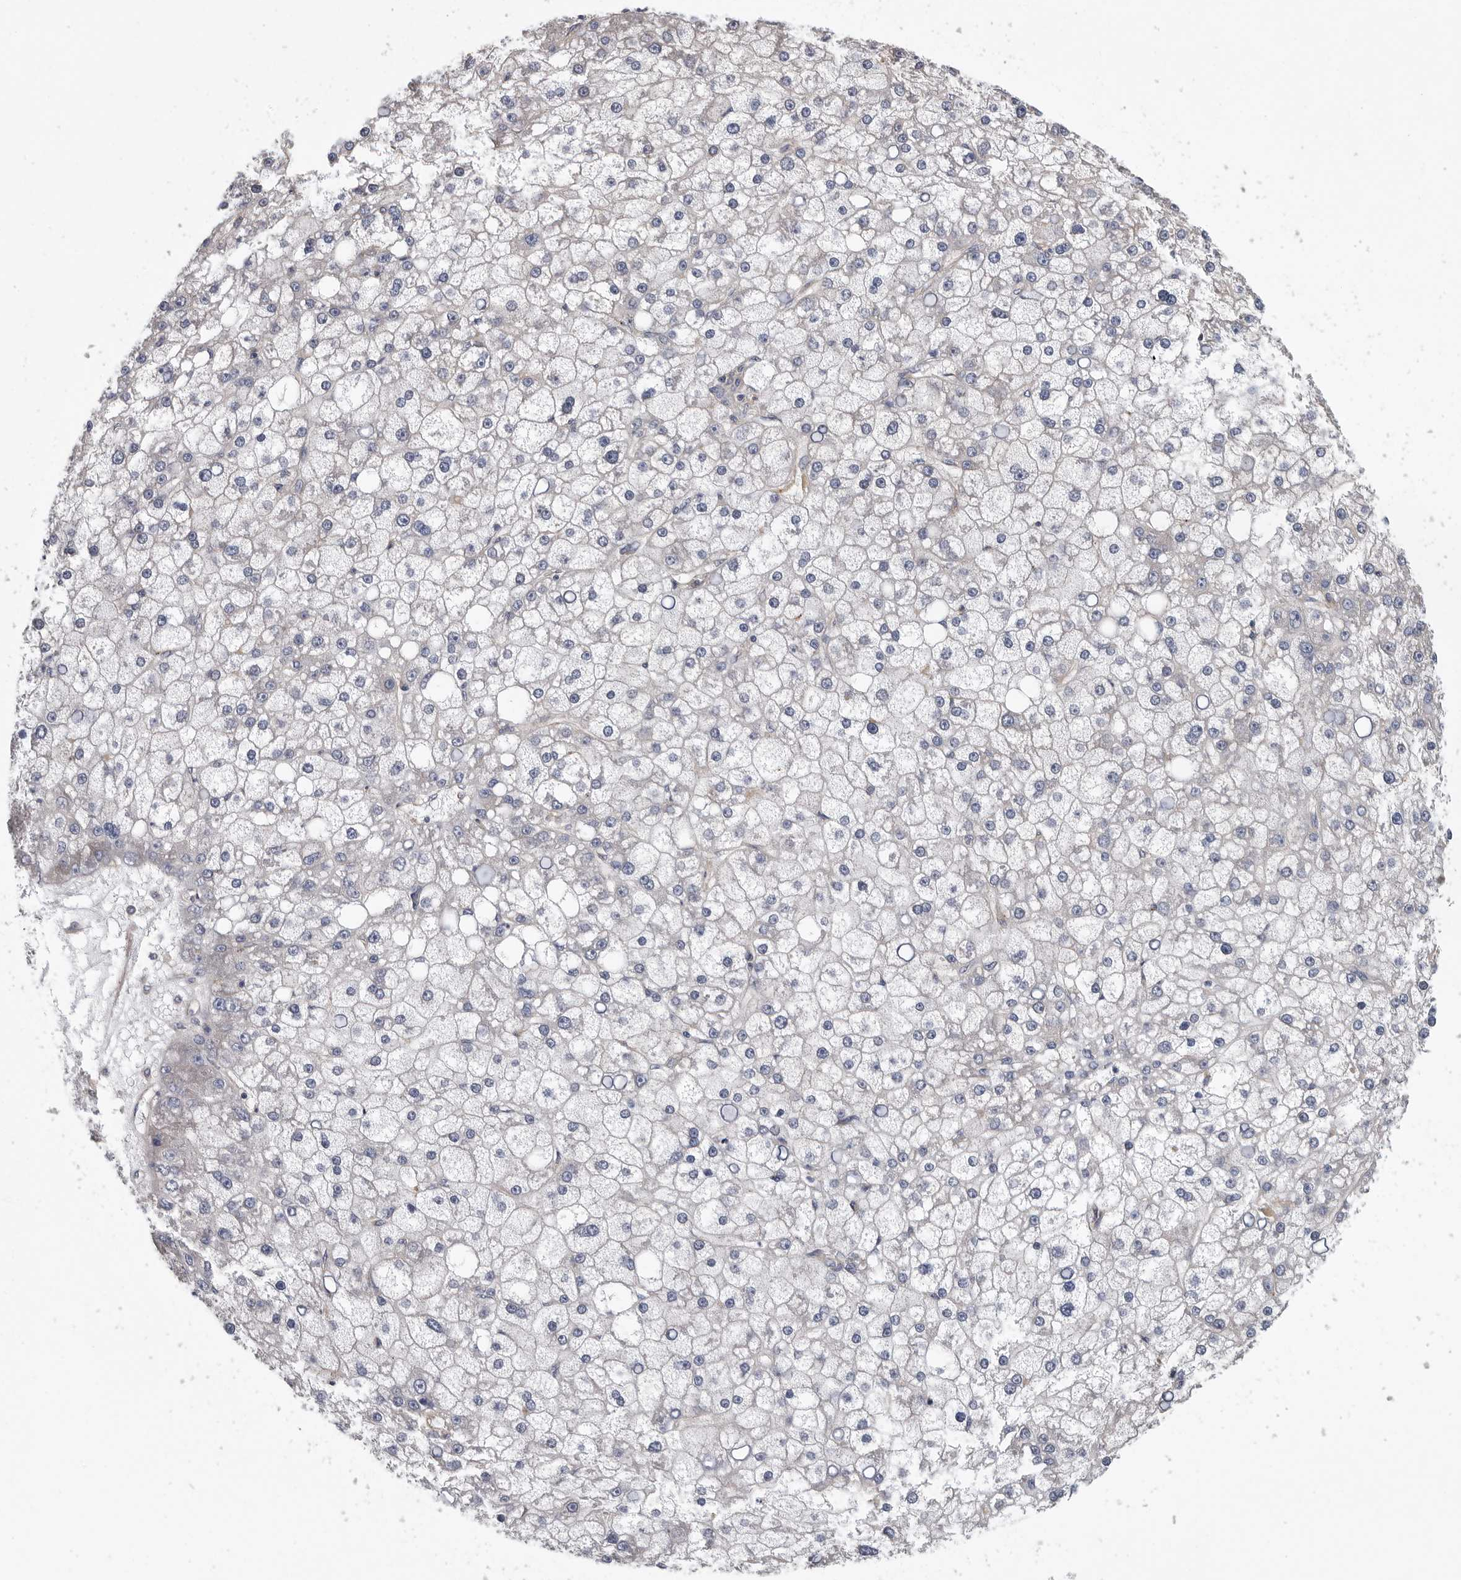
{"staining": {"intensity": "negative", "quantity": "none", "location": "none"}, "tissue": "liver cancer", "cell_type": "Tumor cells", "image_type": "cancer", "snomed": [{"axis": "morphology", "description": "Carcinoma, Hepatocellular, NOS"}, {"axis": "topography", "description": "Liver"}], "caption": "Immunohistochemistry photomicrograph of neoplastic tissue: liver cancer (hepatocellular carcinoma) stained with DAB (3,3'-diaminobenzidine) shows no significant protein expression in tumor cells.", "gene": "OXR1", "patient": {"sex": "male", "age": 67}}